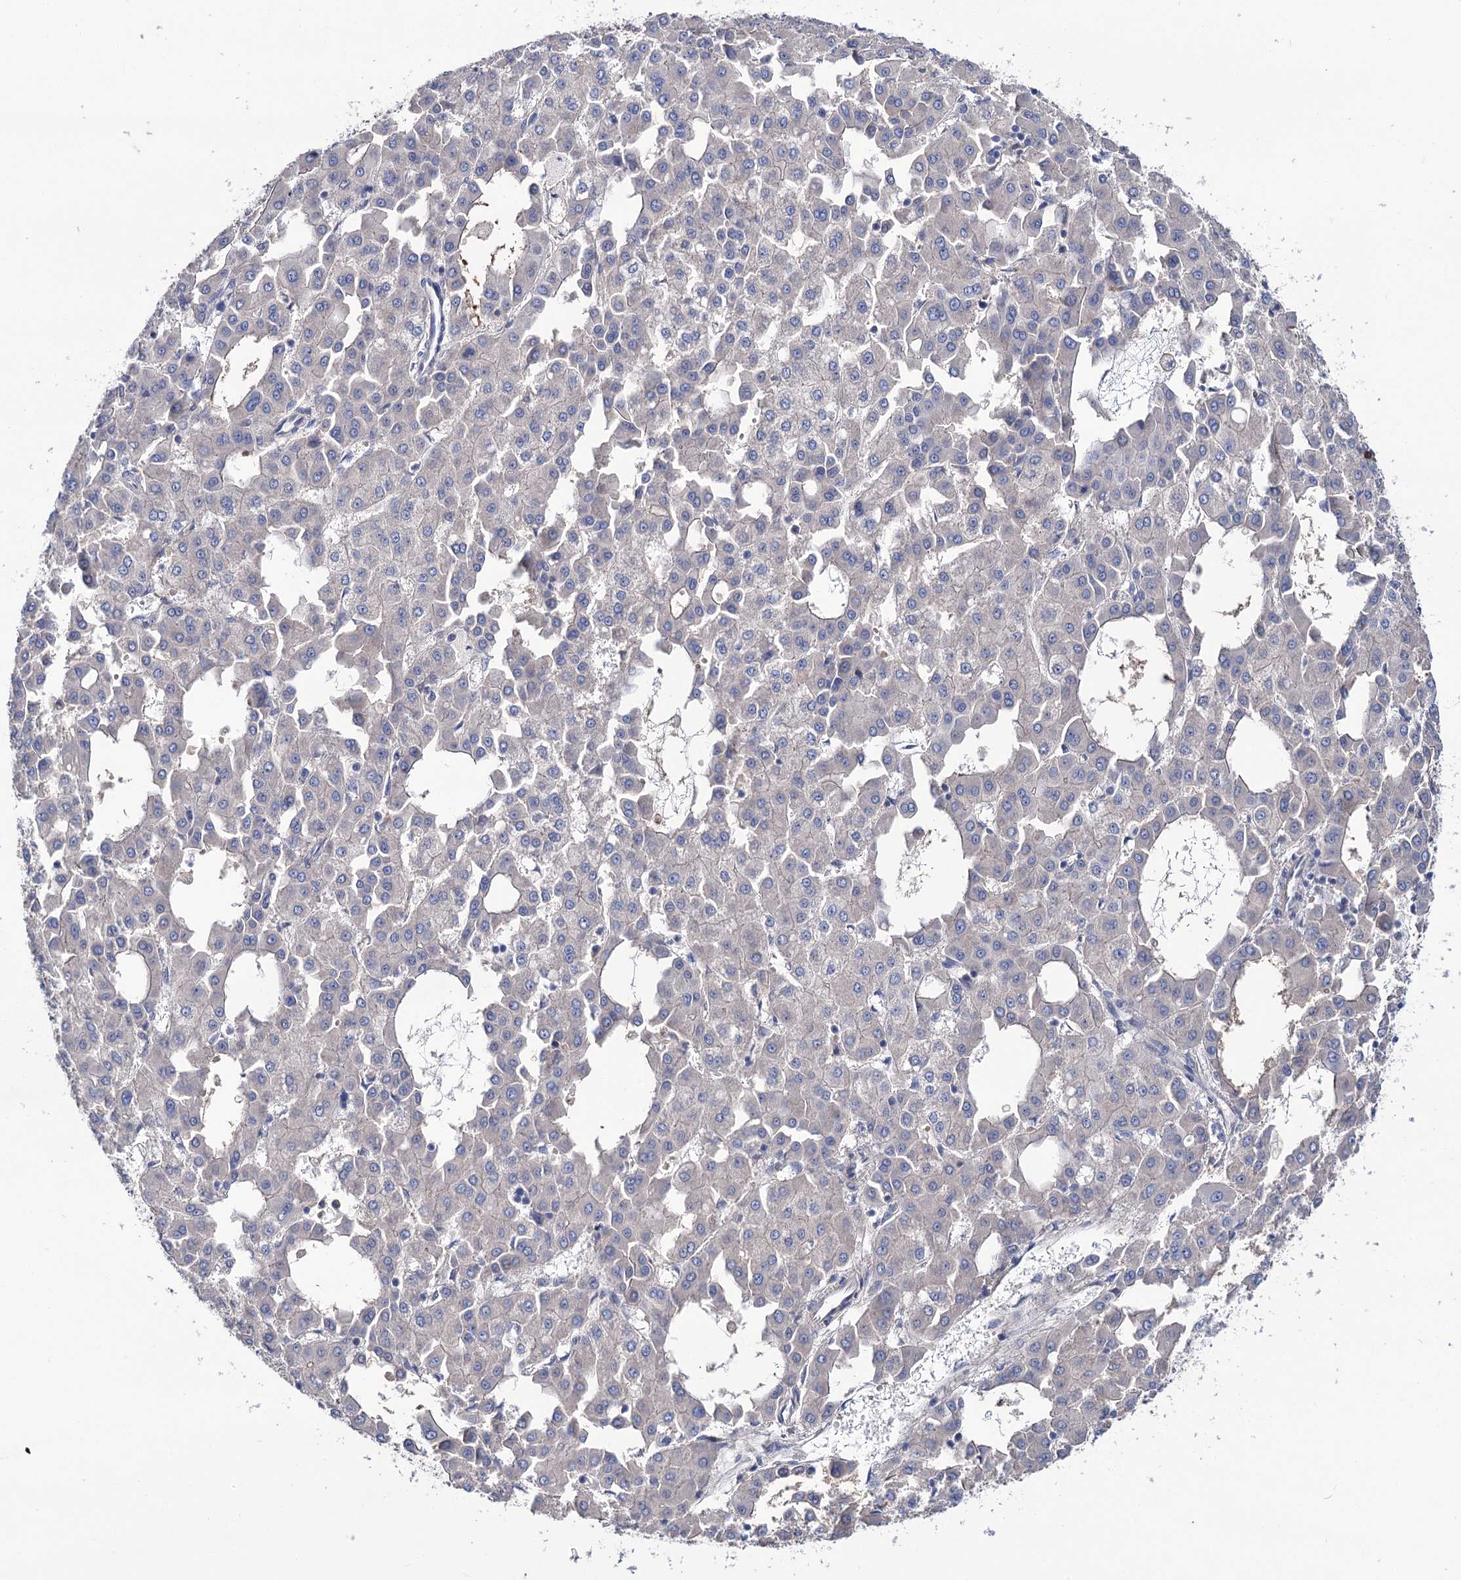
{"staining": {"intensity": "negative", "quantity": "none", "location": "none"}, "tissue": "liver cancer", "cell_type": "Tumor cells", "image_type": "cancer", "snomed": [{"axis": "morphology", "description": "Carcinoma, Hepatocellular, NOS"}, {"axis": "topography", "description": "Liver"}], "caption": "DAB (3,3'-diaminobenzidine) immunohistochemical staining of hepatocellular carcinoma (liver) exhibits no significant expression in tumor cells.", "gene": "PPP1R32", "patient": {"sex": "male", "age": 47}}